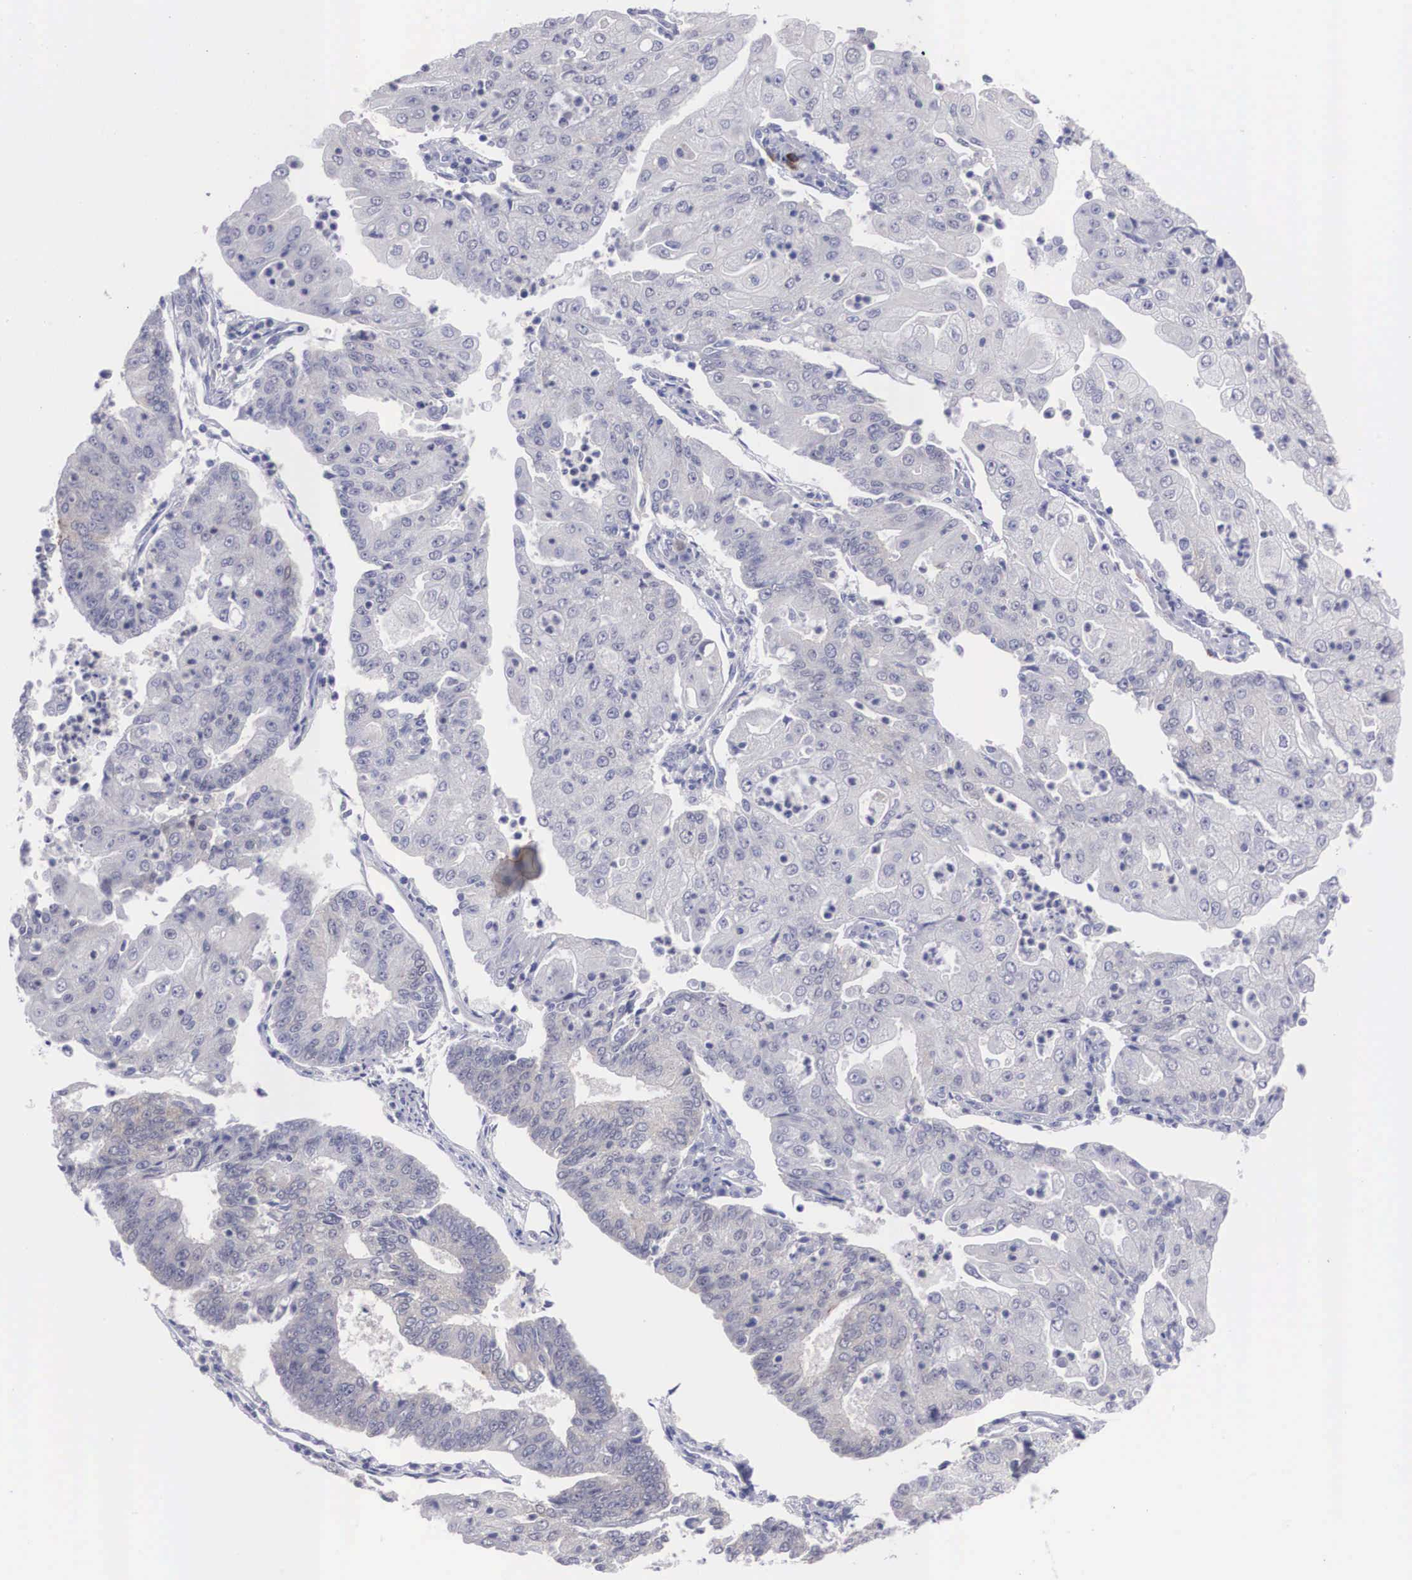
{"staining": {"intensity": "negative", "quantity": "none", "location": "none"}, "tissue": "endometrial cancer", "cell_type": "Tumor cells", "image_type": "cancer", "snomed": [{"axis": "morphology", "description": "Adenocarcinoma, NOS"}, {"axis": "topography", "description": "Endometrium"}], "caption": "Protein analysis of endometrial cancer displays no significant positivity in tumor cells.", "gene": "REPS2", "patient": {"sex": "female", "age": 56}}